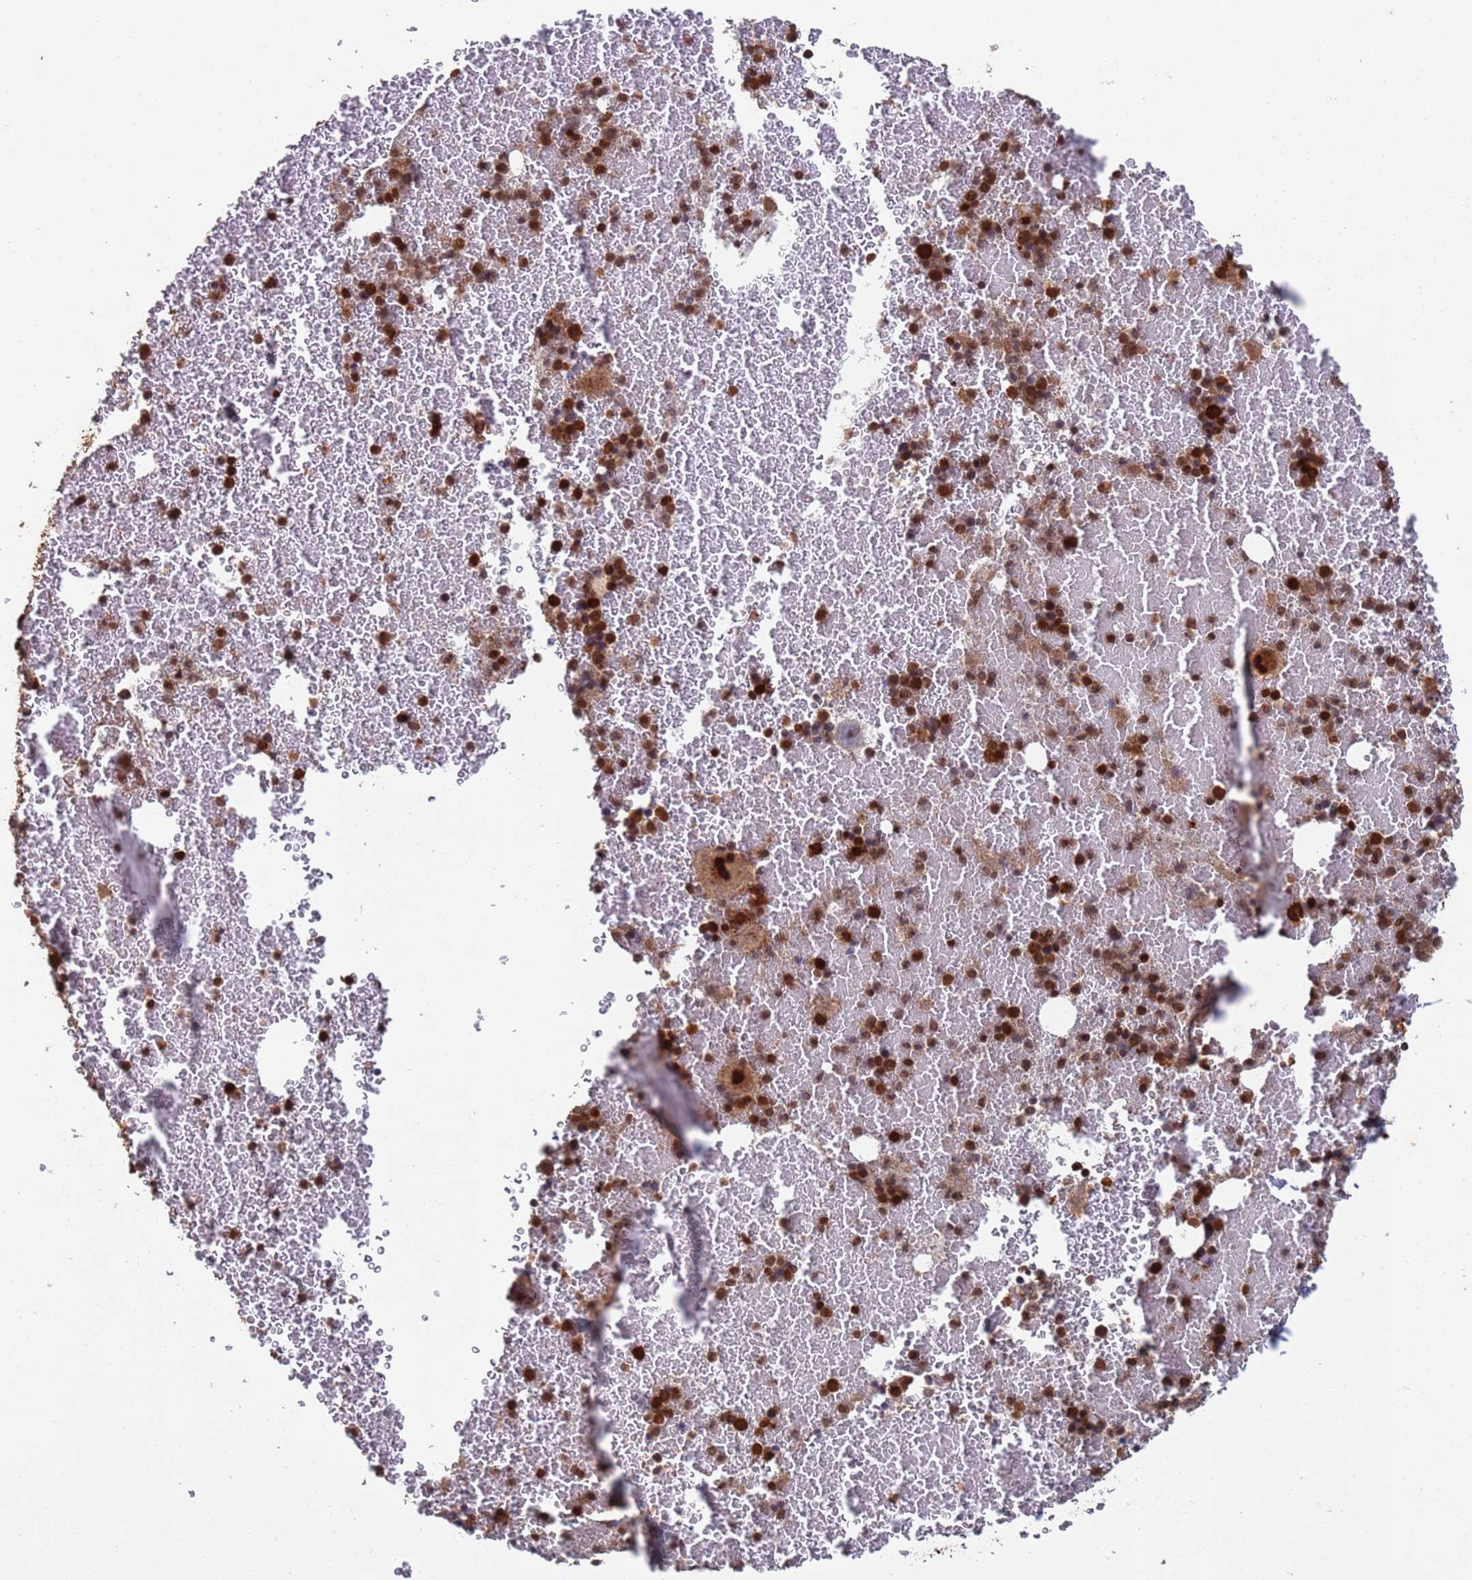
{"staining": {"intensity": "moderate", "quantity": ">75%", "location": "cytoplasmic/membranous,nuclear"}, "tissue": "bone marrow", "cell_type": "Hematopoietic cells", "image_type": "normal", "snomed": [{"axis": "morphology", "description": "Normal tissue, NOS"}, {"axis": "topography", "description": "Bone marrow"}], "caption": "This micrograph shows immunohistochemistry (IHC) staining of unremarkable bone marrow, with medium moderate cytoplasmic/membranous,nuclear expression in about >75% of hematopoietic cells.", "gene": "FUBP3", "patient": {"sex": "female", "age": 48}}